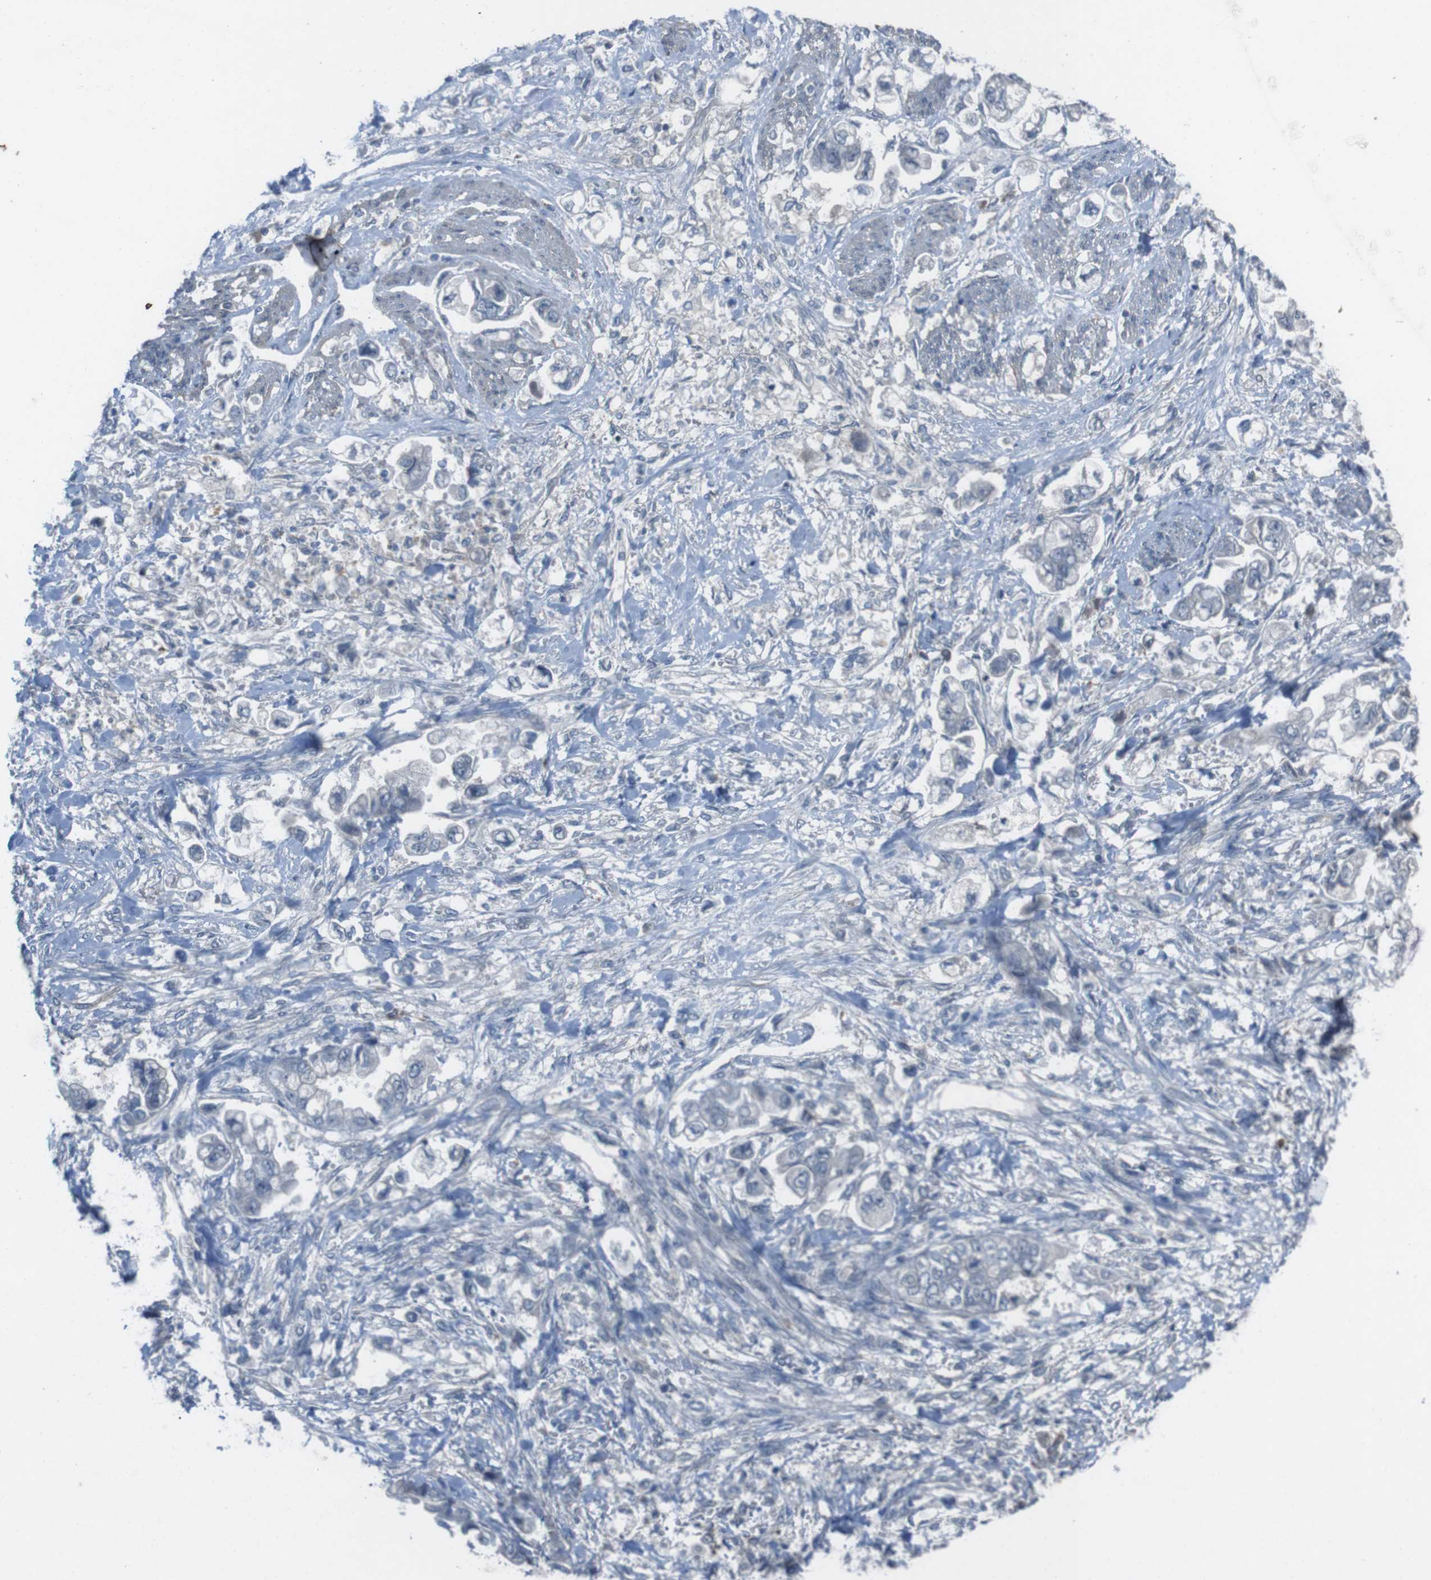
{"staining": {"intensity": "negative", "quantity": "none", "location": "none"}, "tissue": "stomach cancer", "cell_type": "Tumor cells", "image_type": "cancer", "snomed": [{"axis": "morphology", "description": "Normal tissue, NOS"}, {"axis": "morphology", "description": "Adenocarcinoma, NOS"}, {"axis": "topography", "description": "Stomach"}], "caption": "Immunohistochemistry micrograph of neoplastic tissue: stomach cancer stained with DAB (3,3'-diaminobenzidine) displays no significant protein staining in tumor cells. (DAB (3,3'-diaminobenzidine) immunohistochemistry (IHC) visualized using brightfield microscopy, high magnification).", "gene": "ANK2", "patient": {"sex": "male", "age": 62}}